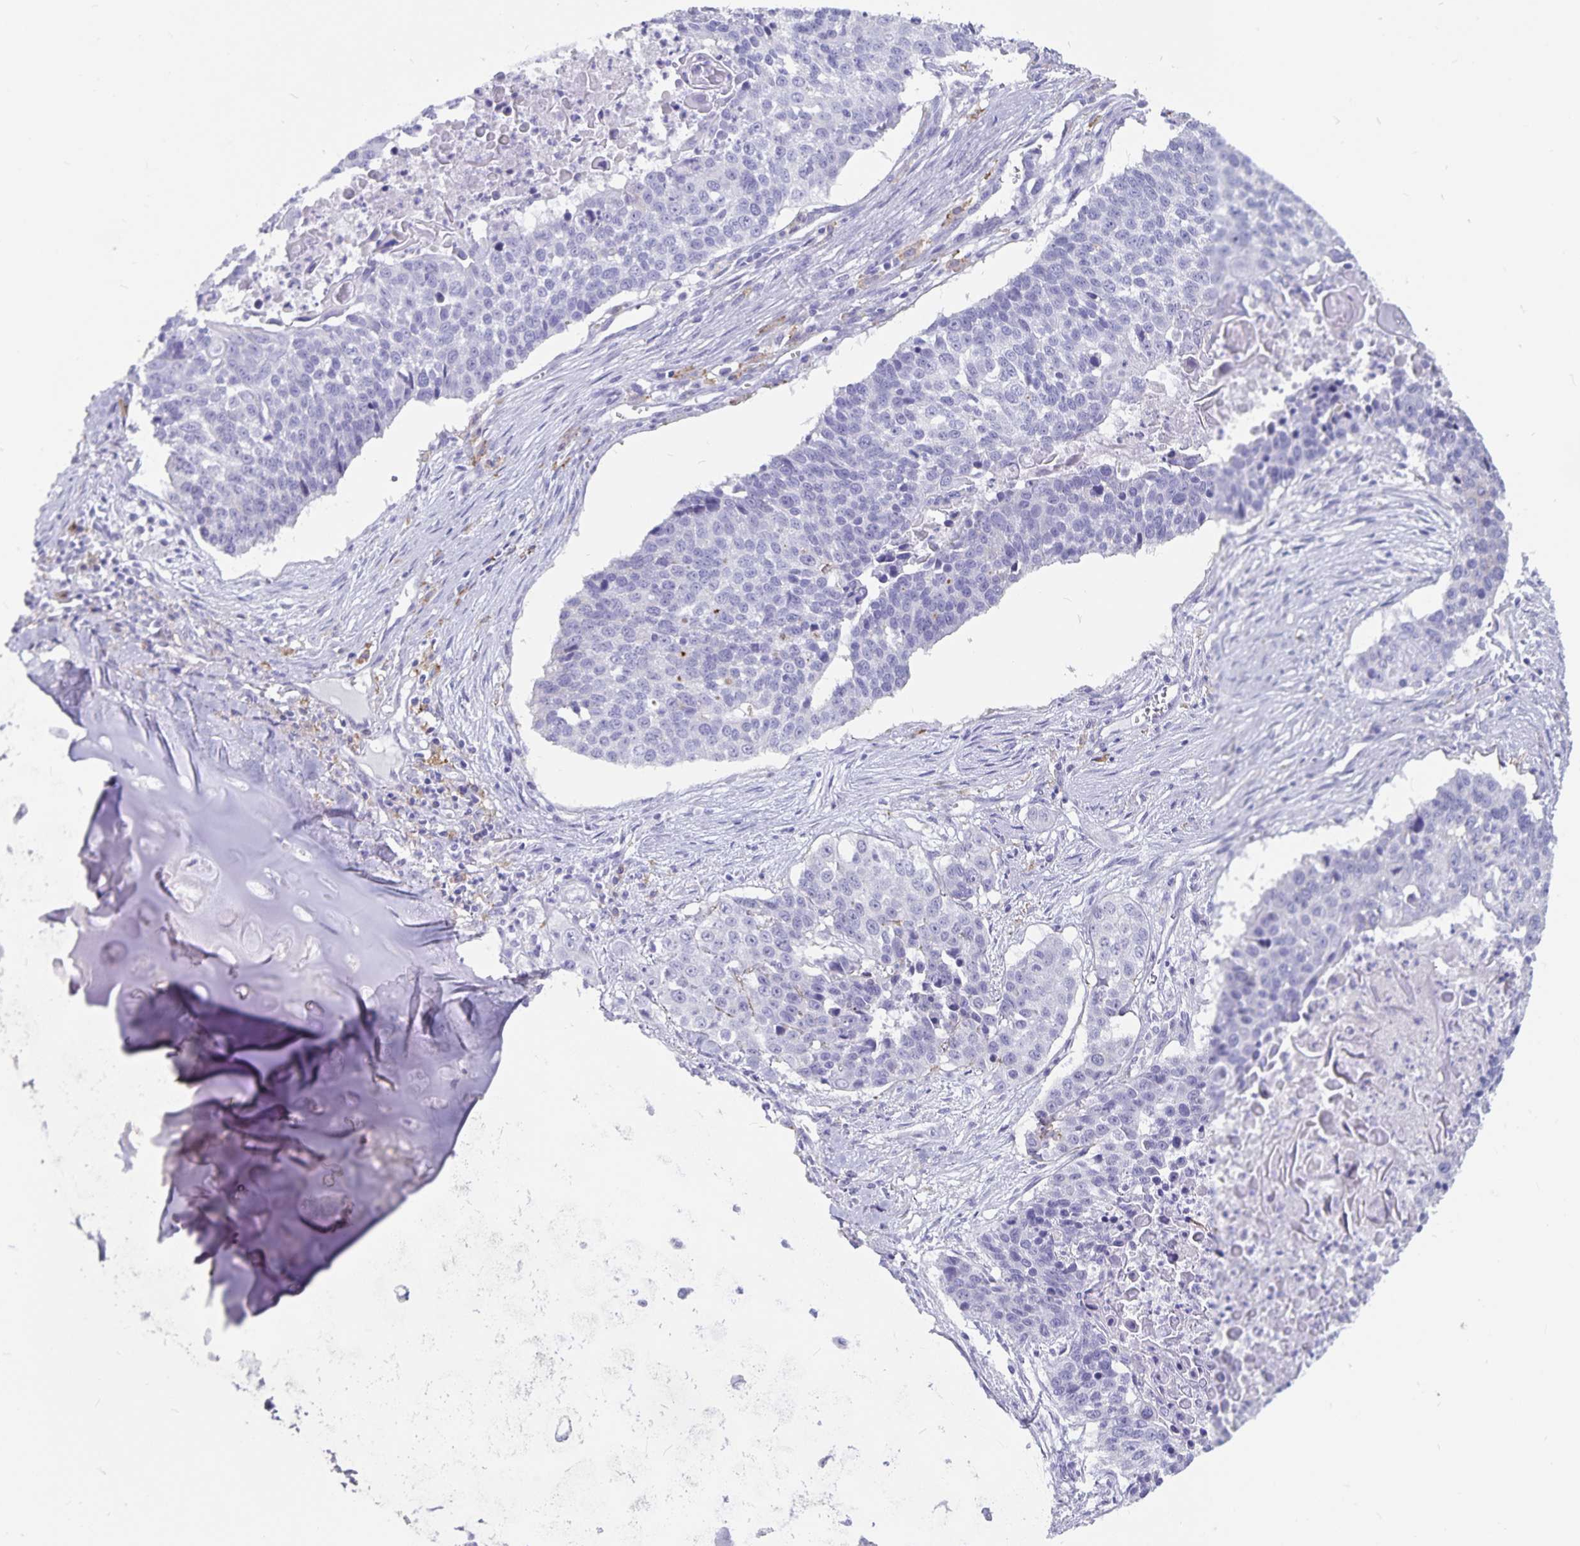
{"staining": {"intensity": "negative", "quantity": "none", "location": "none"}, "tissue": "lung cancer", "cell_type": "Tumor cells", "image_type": "cancer", "snomed": [{"axis": "morphology", "description": "Squamous cell carcinoma, NOS"}, {"axis": "morphology", "description": "Squamous cell carcinoma, metastatic, NOS"}, {"axis": "topography", "description": "Lung"}, {"axis": "topography", "description": "Pleura, NOS"}], "caption": "Lung cancer was stained to show a protein in brown. There is no significant expression in tumor cells.", "gene": "PLAC1", "patient": {"sex": "male", "age": 72}}